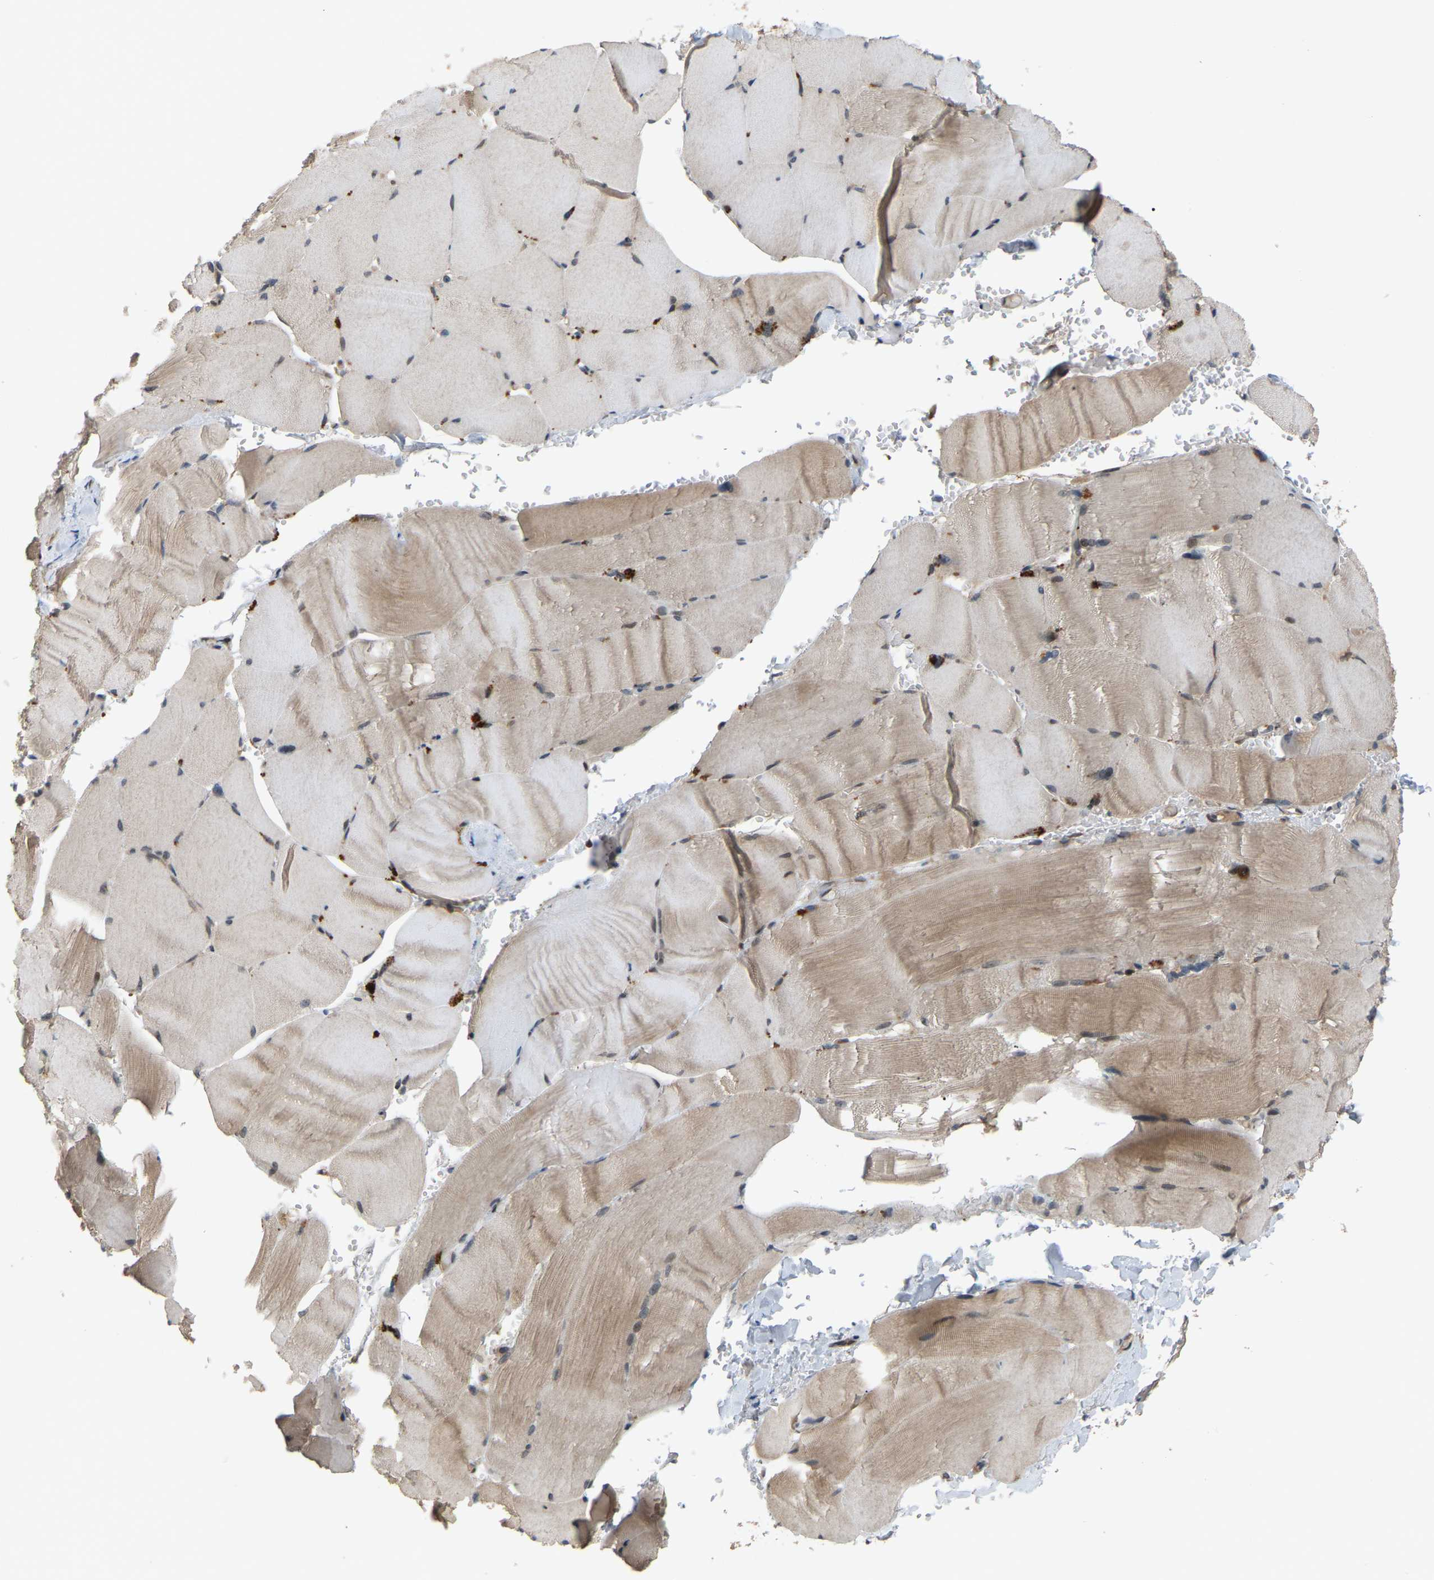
{"staining": {"intensity": "moderate", "quantity": "25%-75%", "location": "cytoplasmic/membranous"}, "tissue": "skeletal muscle", "cell_type": "Myocytes", "image_type": "normal", "snomed": [{"axis": "morphology", "description": "Normal tissue, NOS"}, {"axis": "topography", "description": "Skin"}, {"axis": "topography", "description": "Skeletal muscle"}], "caption": "Immunohistochemistry (DAB) staining of normal human skeletal muscle displays moderate cytoplasmic/membranous protein staining in about 25%-75% of myocytes.", "gene": "CROT", "patient": {"sex": "male", "age": 83}}